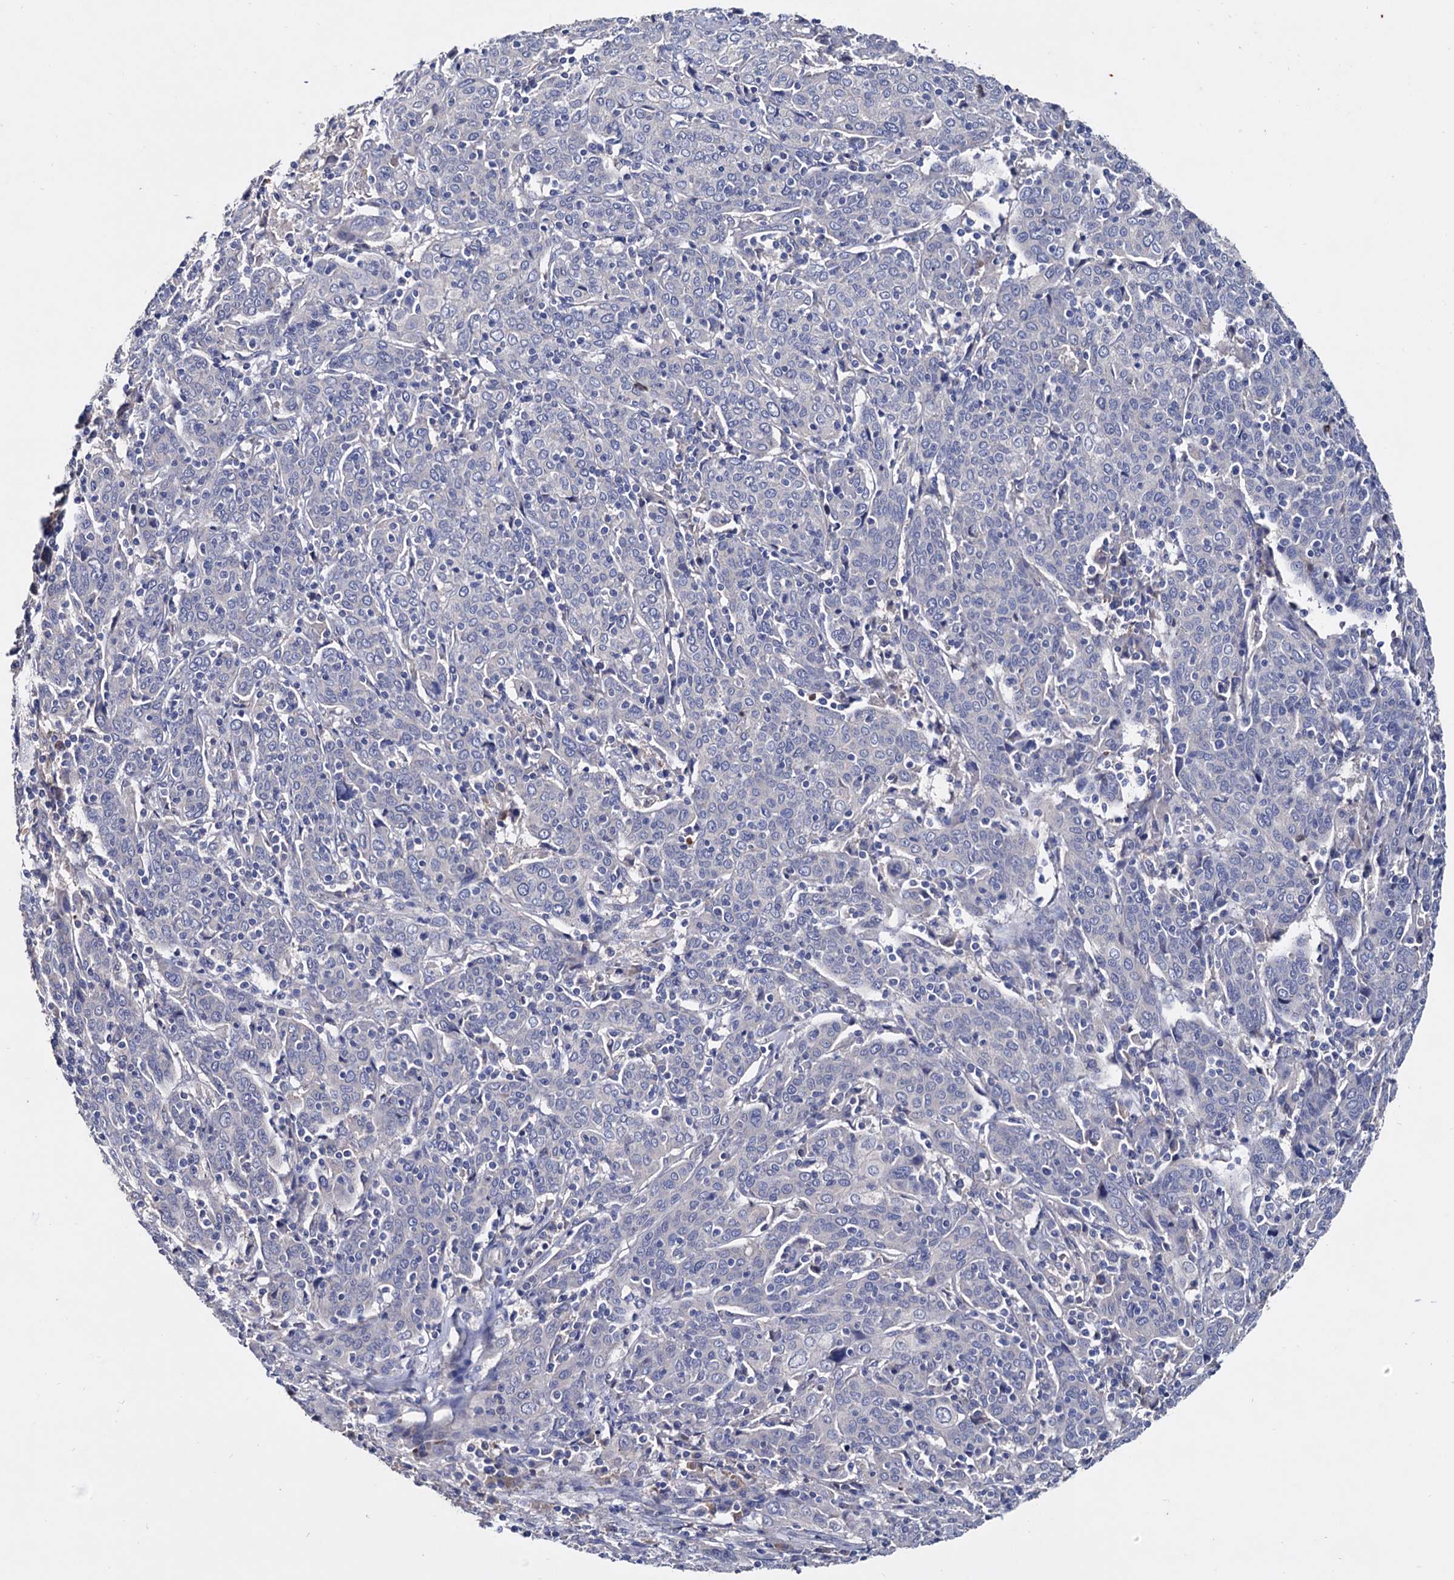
{"staining": {"intensity": "negative", "quantity": "none", "location": "none"}, "tissue": "cervical cancer", "cell_type": "Tumor cells", "image_type": "cancer", "snomed": [{"axis": "morphology", "description": "Squamous cell carcinoma, NOS"}, {"axis": "topography", "description": "Cervix"}], "caption": "Cervical cancer (squamous cell carcinoma) was stained to show a protein in brown. There is no significant expression in tumor cells.", "gene": "NPAS4", "patient": {"sex": "female", "age": 67}}